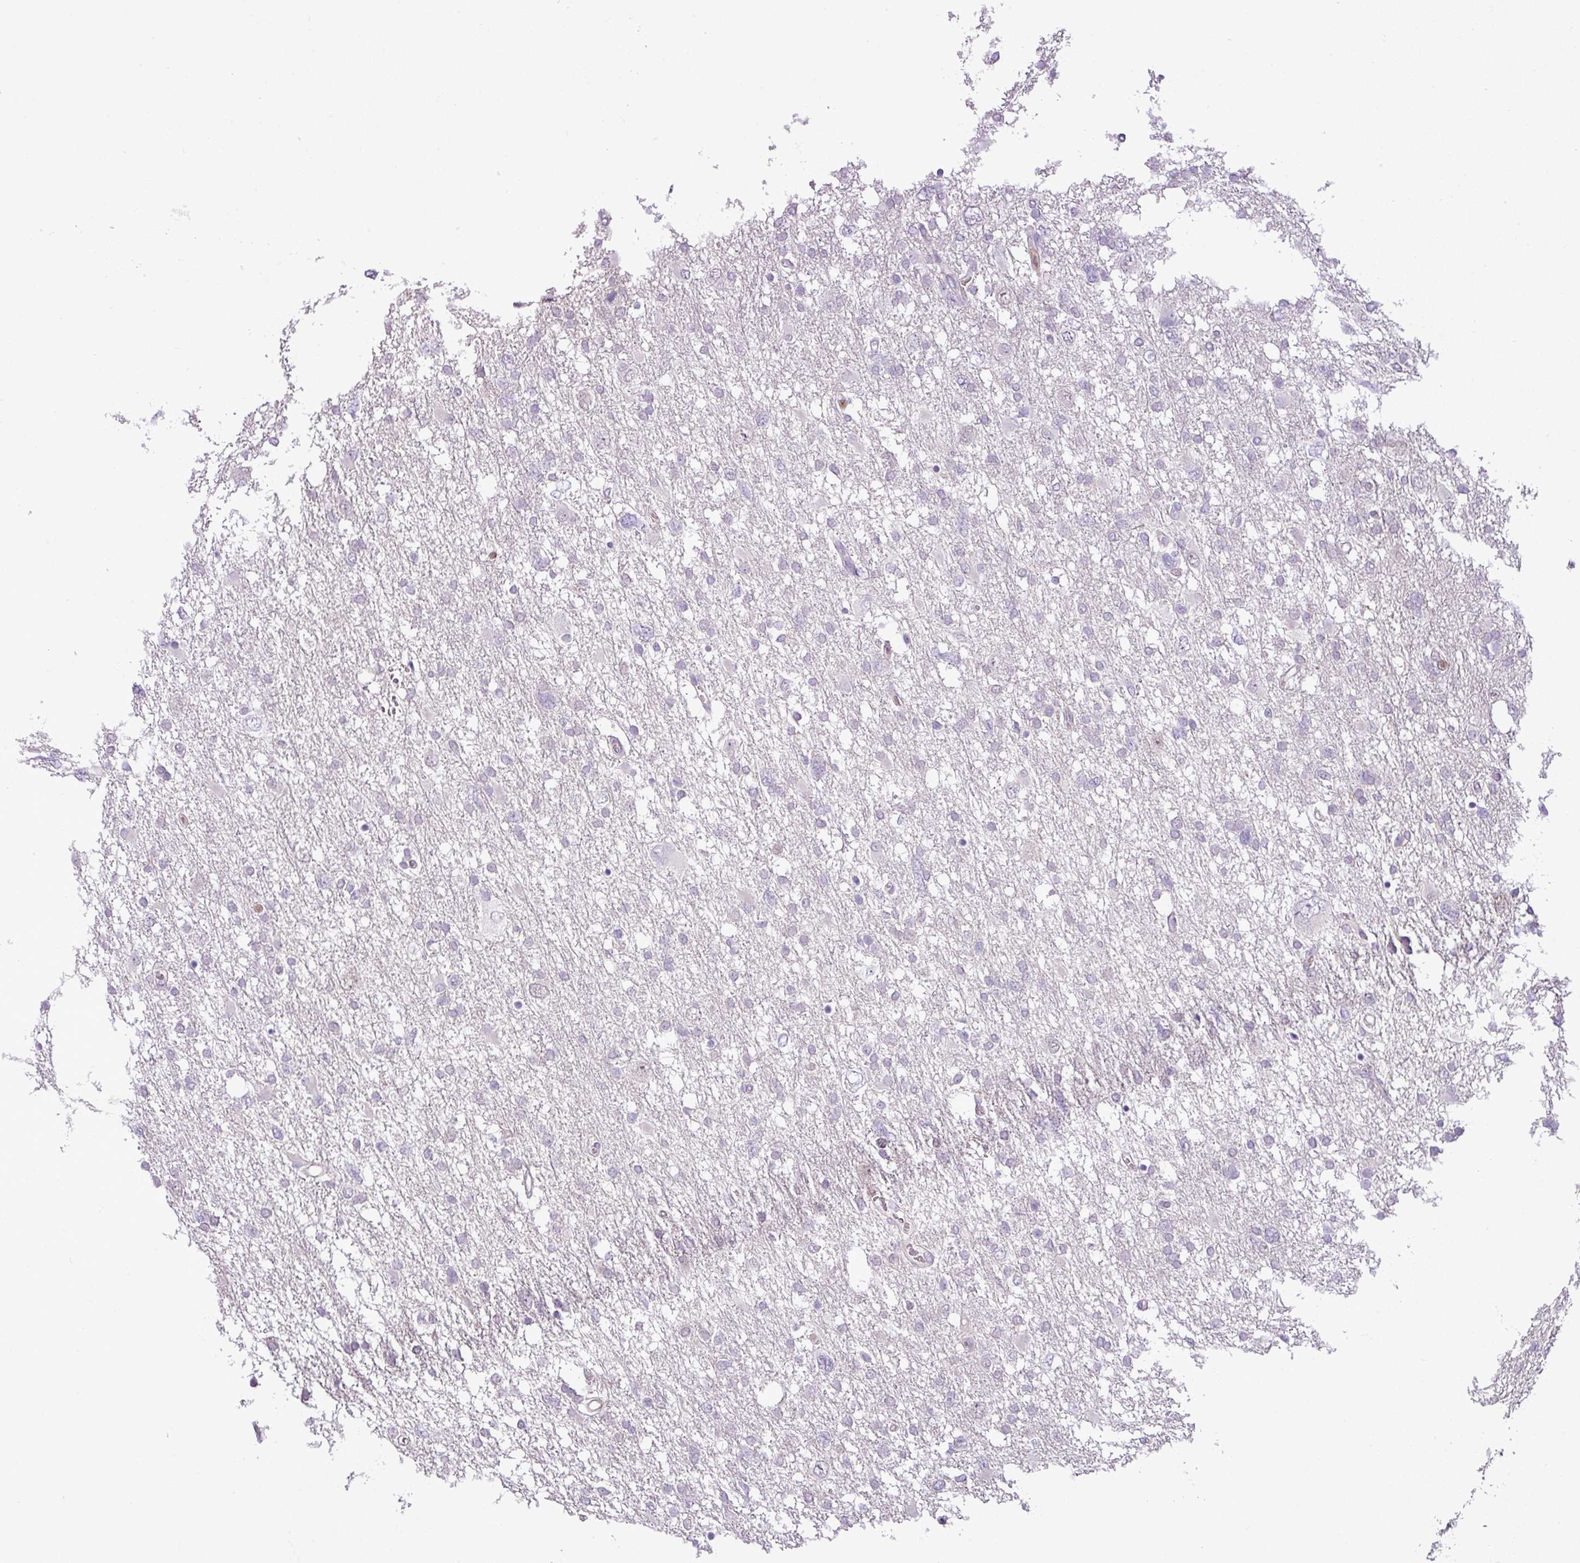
{"staining": {"intensity": "negative", "quantity": "none", "location": "none"}, "tissue": "glioma", "cell_type": "Tumor cells", "image_type": "cancer", "snomed": [{"axis": "morphology", "description": "Glioma, malignant, High grade"}, {"axis": "topography", "description": "Brain"}], "caption": "Micrograph shows no protein staining in tumor cells of malignant high-grade glioma tissue.", "gene": "NBEAL2", "patient": {"sex": "male", "age": 61}}